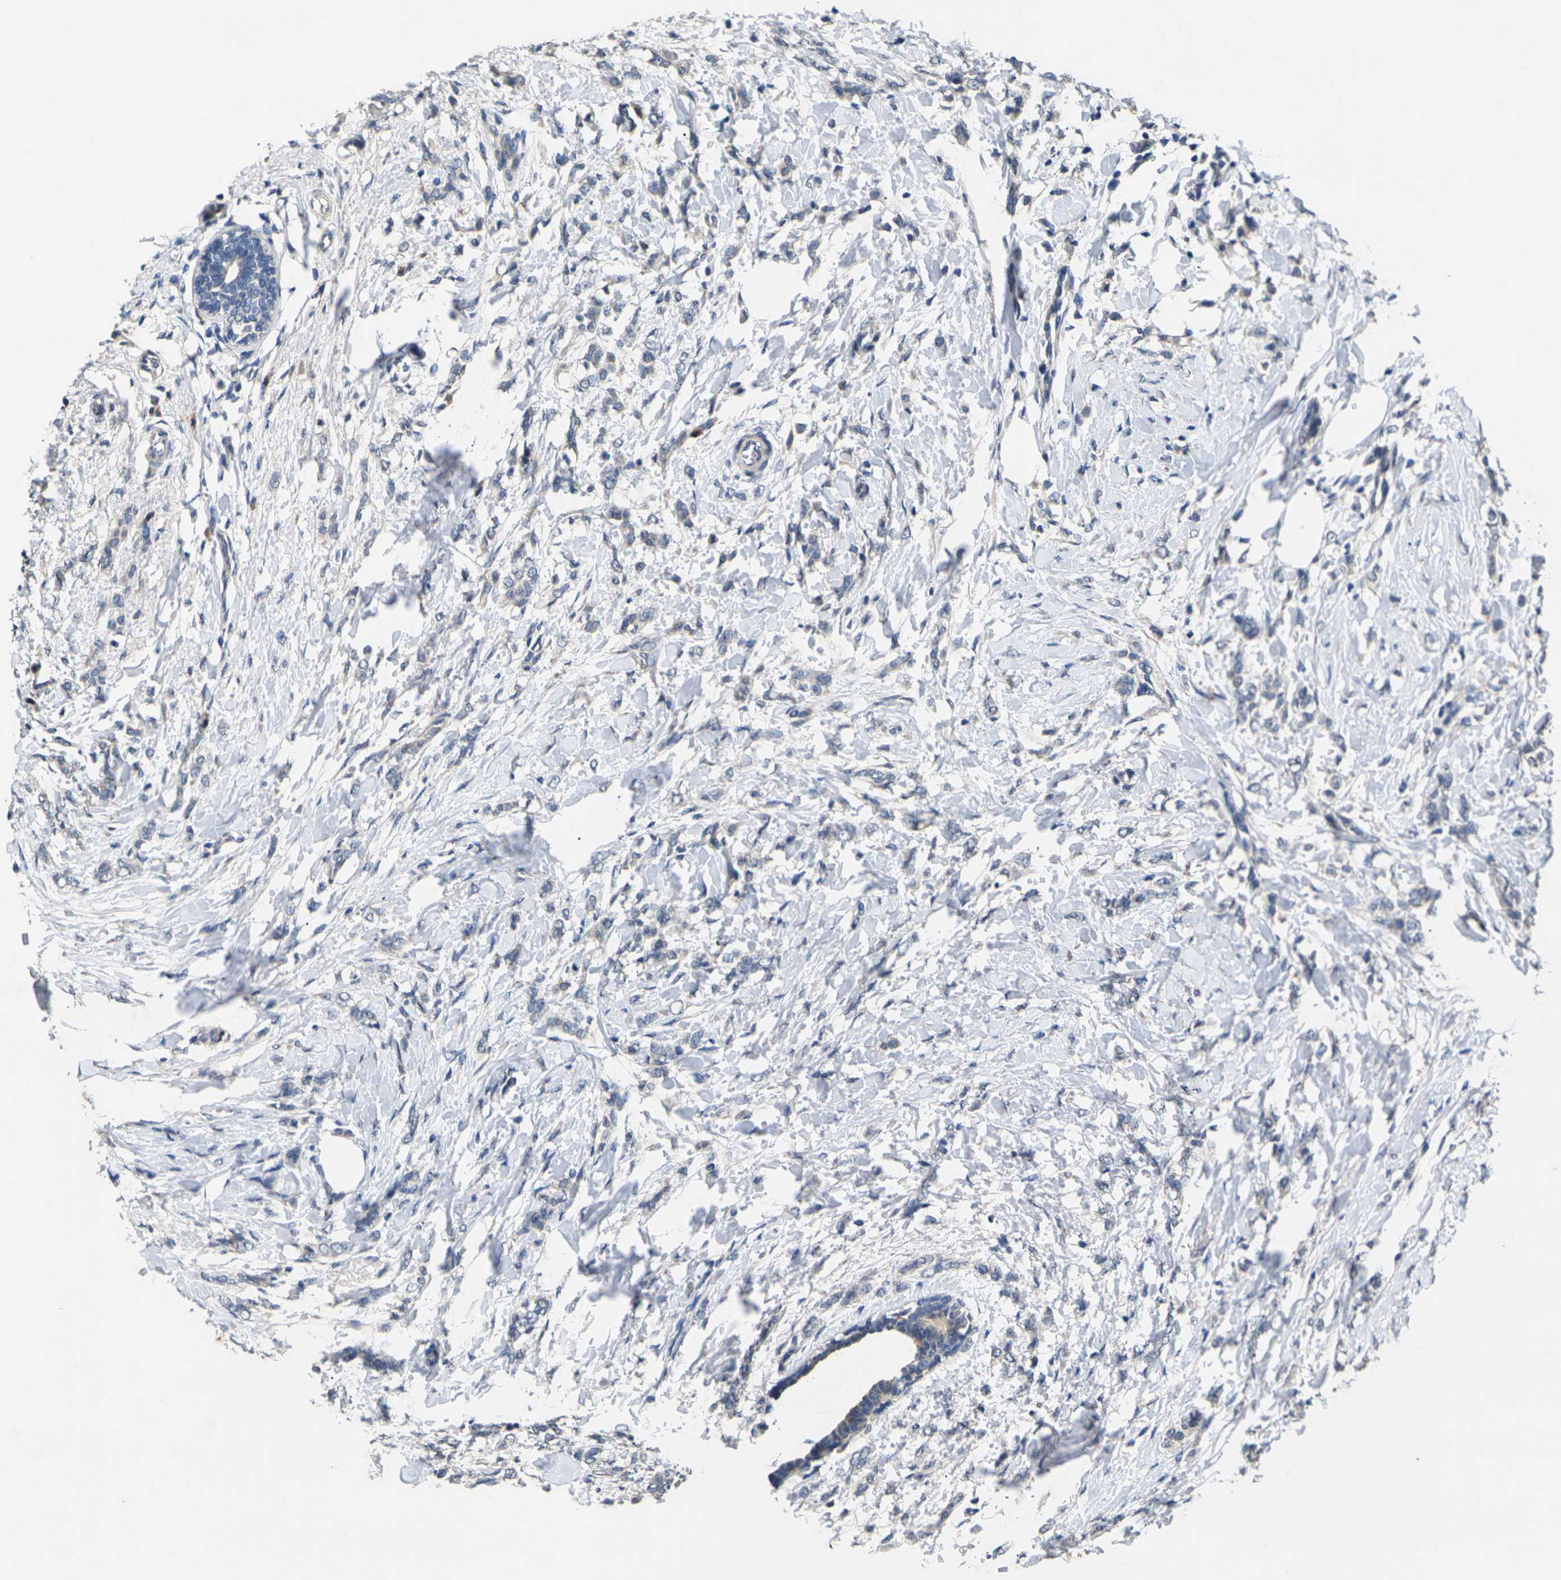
{"staining": {"intensity": "weak", "quantity": "<25%", "location": "cytoplasmic/membranous"}, "tissue": "breast cancer", "cell_type": "Tumor cells", "image_type": "cancer", "snomed": [{"axis": "morphology", "description": "Lobular carcinoma, in situ"}, {"axis": "morphology", "description": "Lobular carcinoma"}, {"axis": "topography", "description": "Breast"}], "caption": "Human lobular carcinoma in situ (breast) stained for a protein using immunohistochemistry (IHC) demonstrates no expression in tumor cells.", "gene": "SLC2A2", "patient": {"sex": "female", "age": 41}}